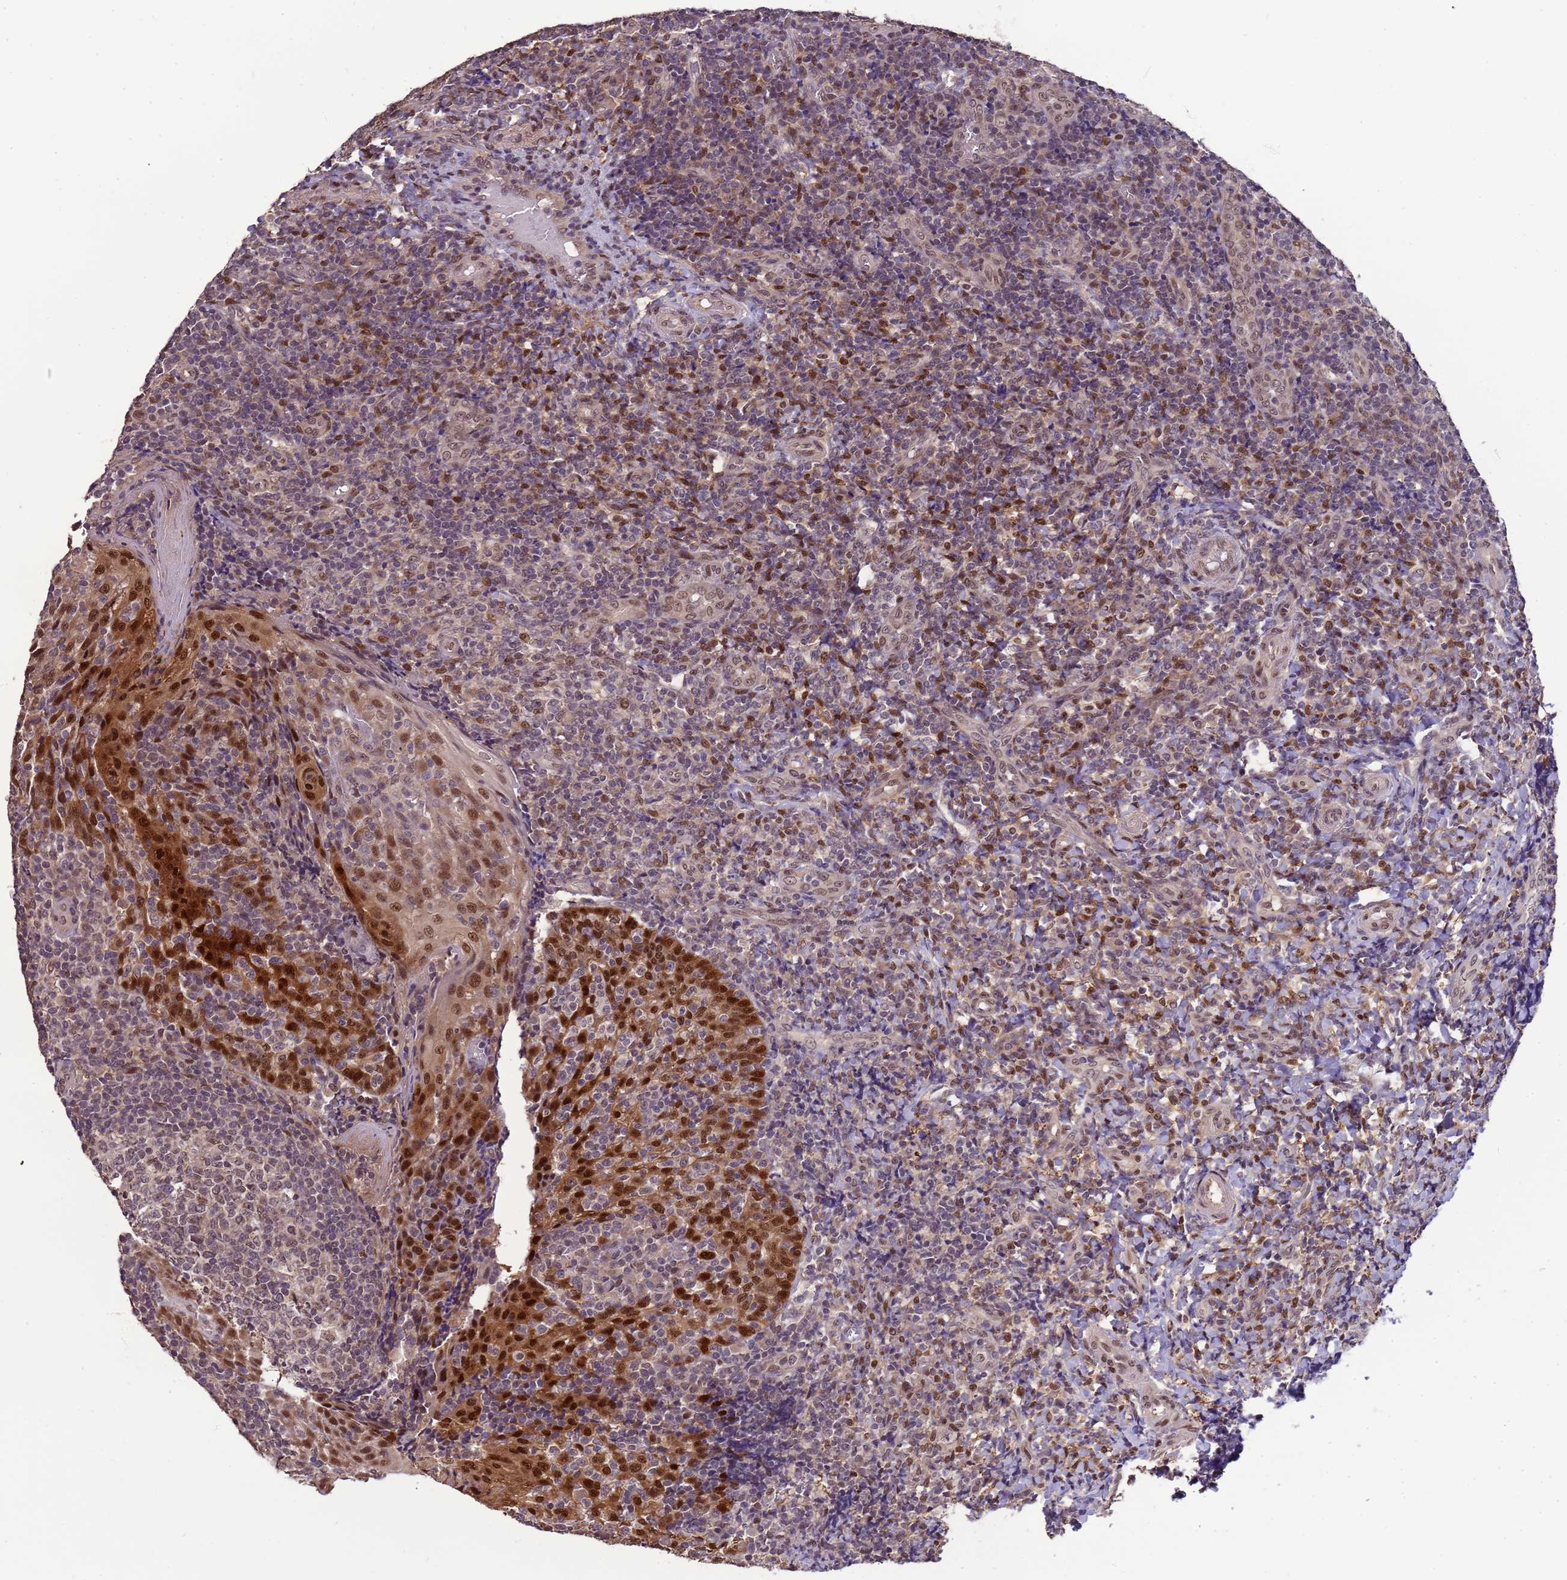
{"staining": {"intensity": "weak", "quantity": "25%-75%", "location": "nuclear"}, "tissue": "tonsil", "cell_type": "Germinal center cells", "image_type": "normal", "snomed": [{"axis": "morphology", "description": "Normal tissue, NOS"}, {"axis": "topography", "description": "Tonsil"}], "caption": "Germinal center cells exhibit low levels of weak nuclear staining in about 25%-75% of cells in normal tonsil.", "gene": "ZBTB5", "patient": {"sex": "female", "age": 19}}